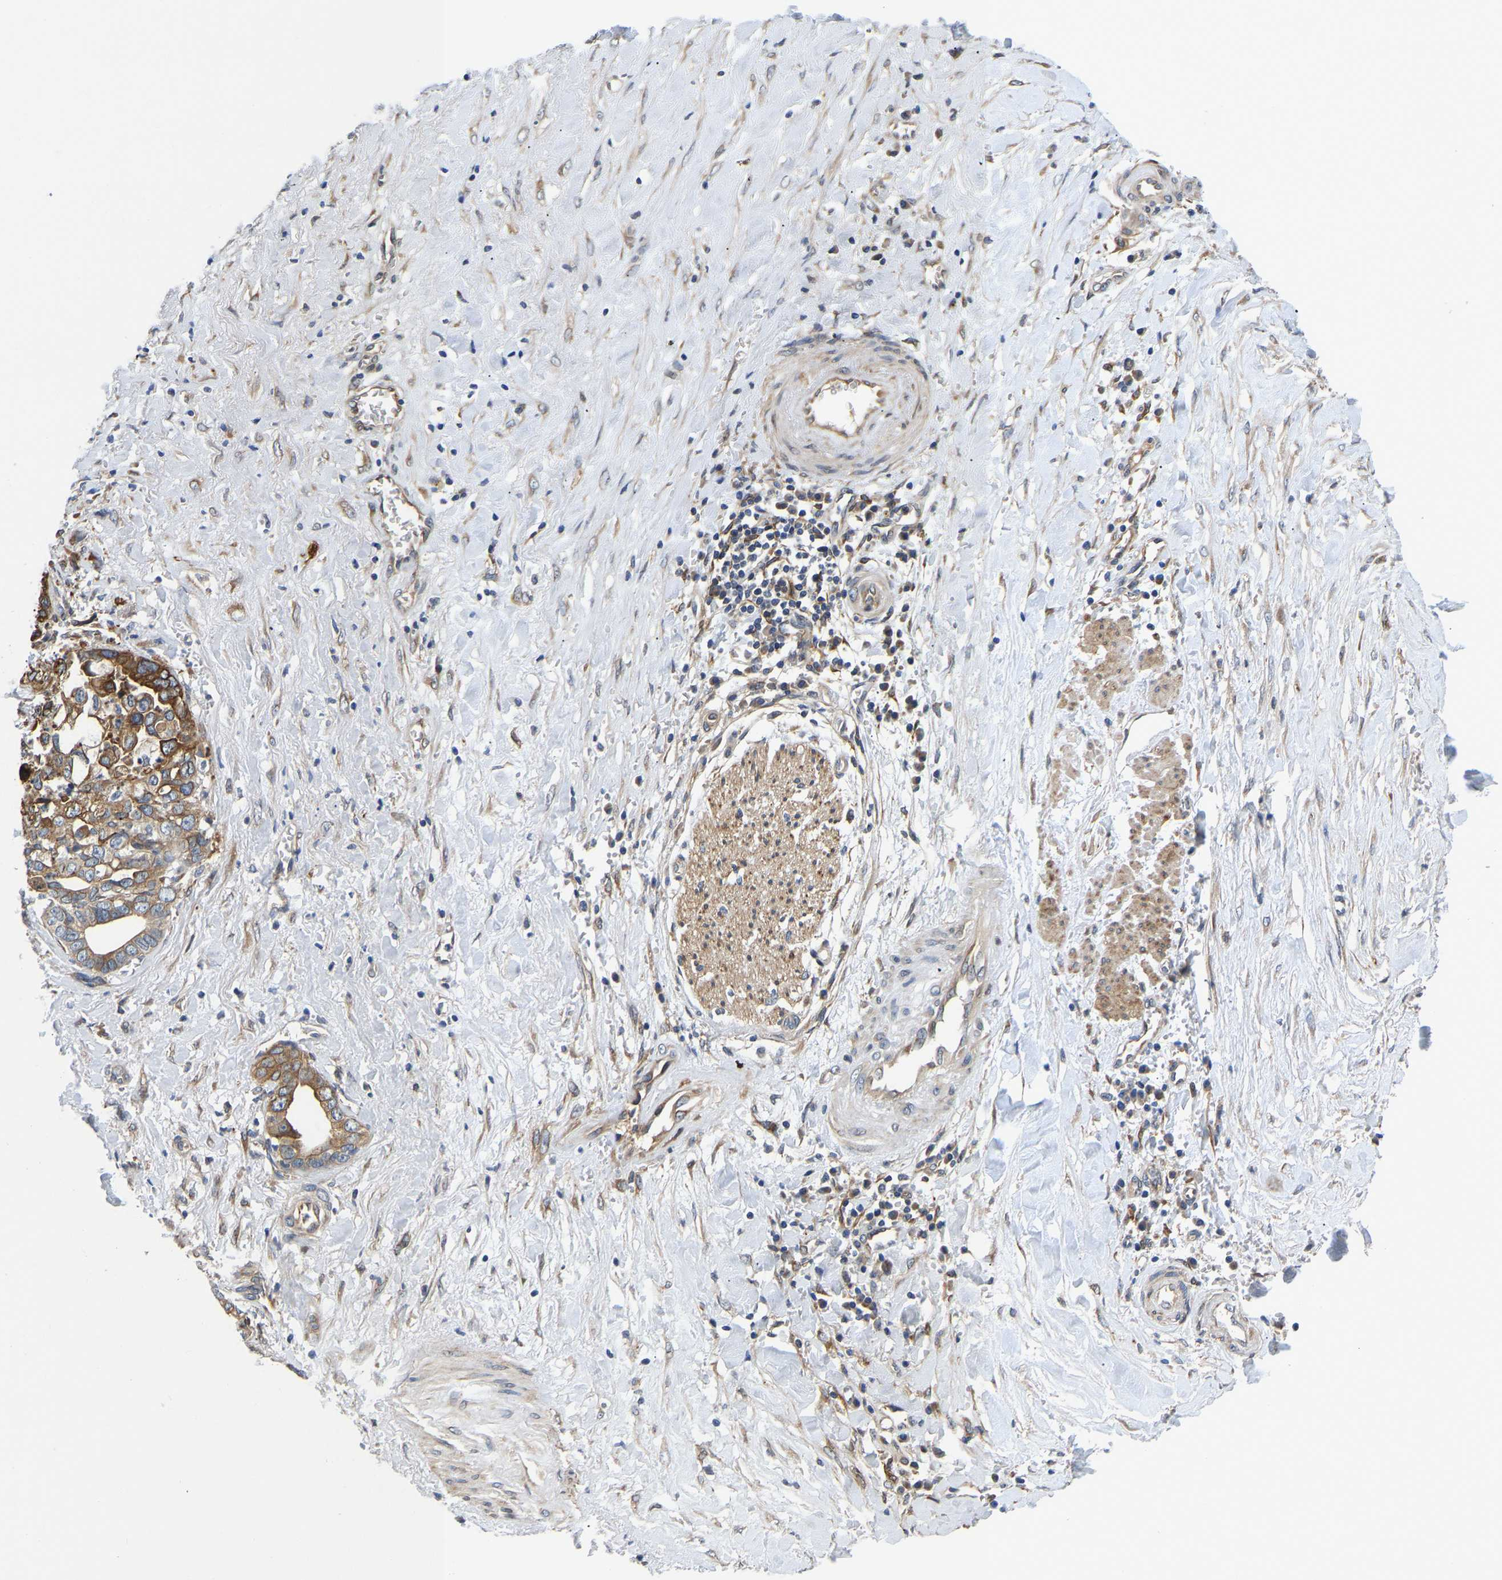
{"staining": {"intensity": "moderate", "quantity": ">75%", "location": "cytoplasmic/membranous"}, "tissue": "liver cancer", "cell_type": "Tumor cells", "image_type": "cancer", "snomed": [{"axis": "morphology", "description": "Cholangiocarcinoma"}, {"axis": "topography", "description": "Liver"}], "caption": "This image shows liver cancer stained with IHC to label a protein in brown. The cytoplasmic/membranous of tumor cells show moderate positivity for the protein. Nuclei are counter-stained blue.", "gene": "ARL6IP5", "patient": {"sex": "female", "age": 79}}